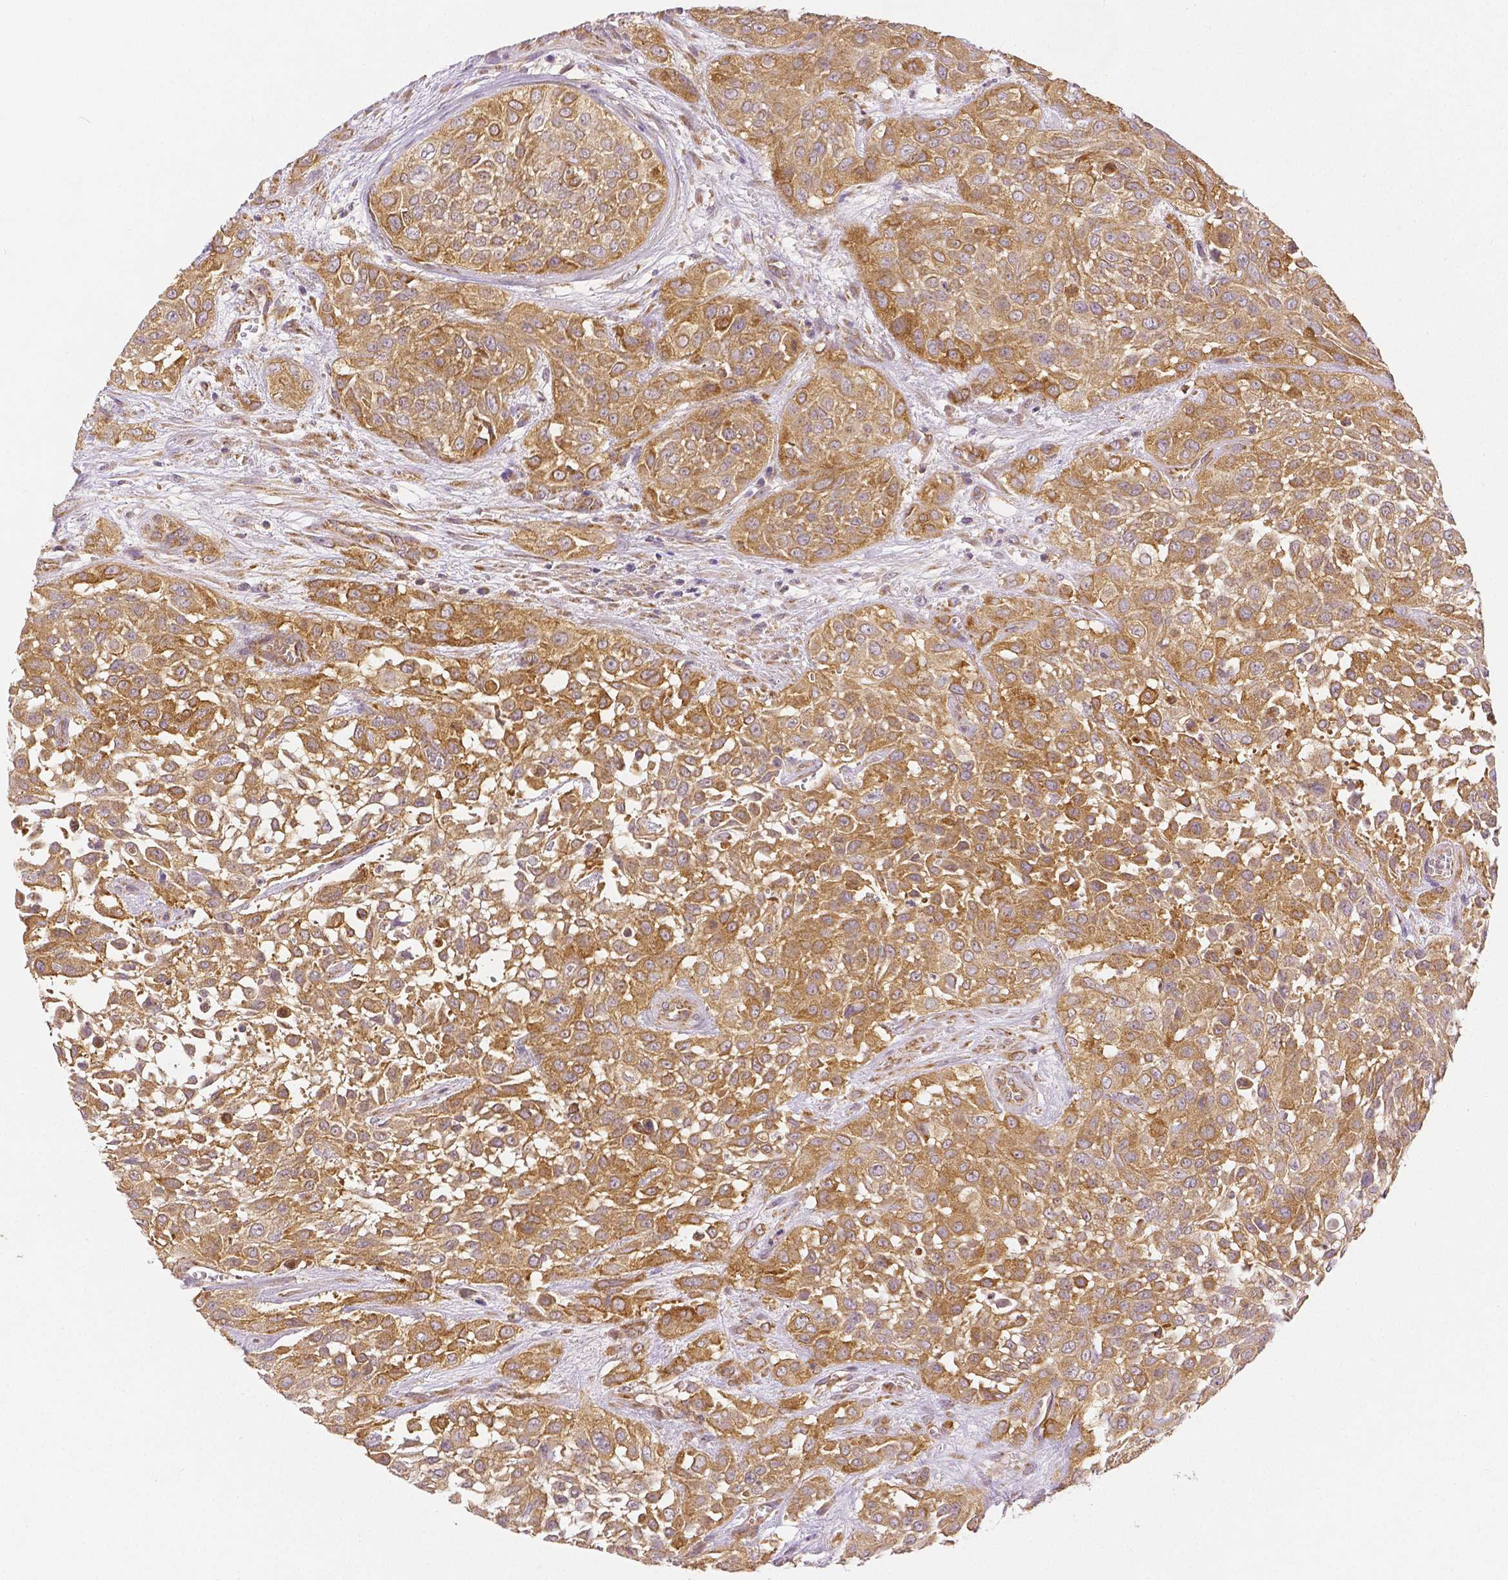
{"staining": {"intensity": "moderate", "quantity": ">75%", "location": "cytoplasmic/membranous"}, "tissue": "urothelial cancer", "cell_type": "Tumor cells", "image_type": "cancer", "snomed": [{"axis": "morphology", "description": "Urothelial carcinoma, High grade"}, {"axis": "topography", "description": "Urinary bladder"}], "caption": "An immunohistochemistry (IHC) photomicrograph of tumor tissue is shown. Protein staining in brown labels moderate cytoplasmic/membranous positivity in high-grade urothelial carcinoma within tumor cells. The protein of interest is stained brown, and the nuclei are stained in blue (DAB IHC with brightfield microscopy, high magnification).", "gene": "RHOT1", "patient": {"sex": "male", "age": 57}}